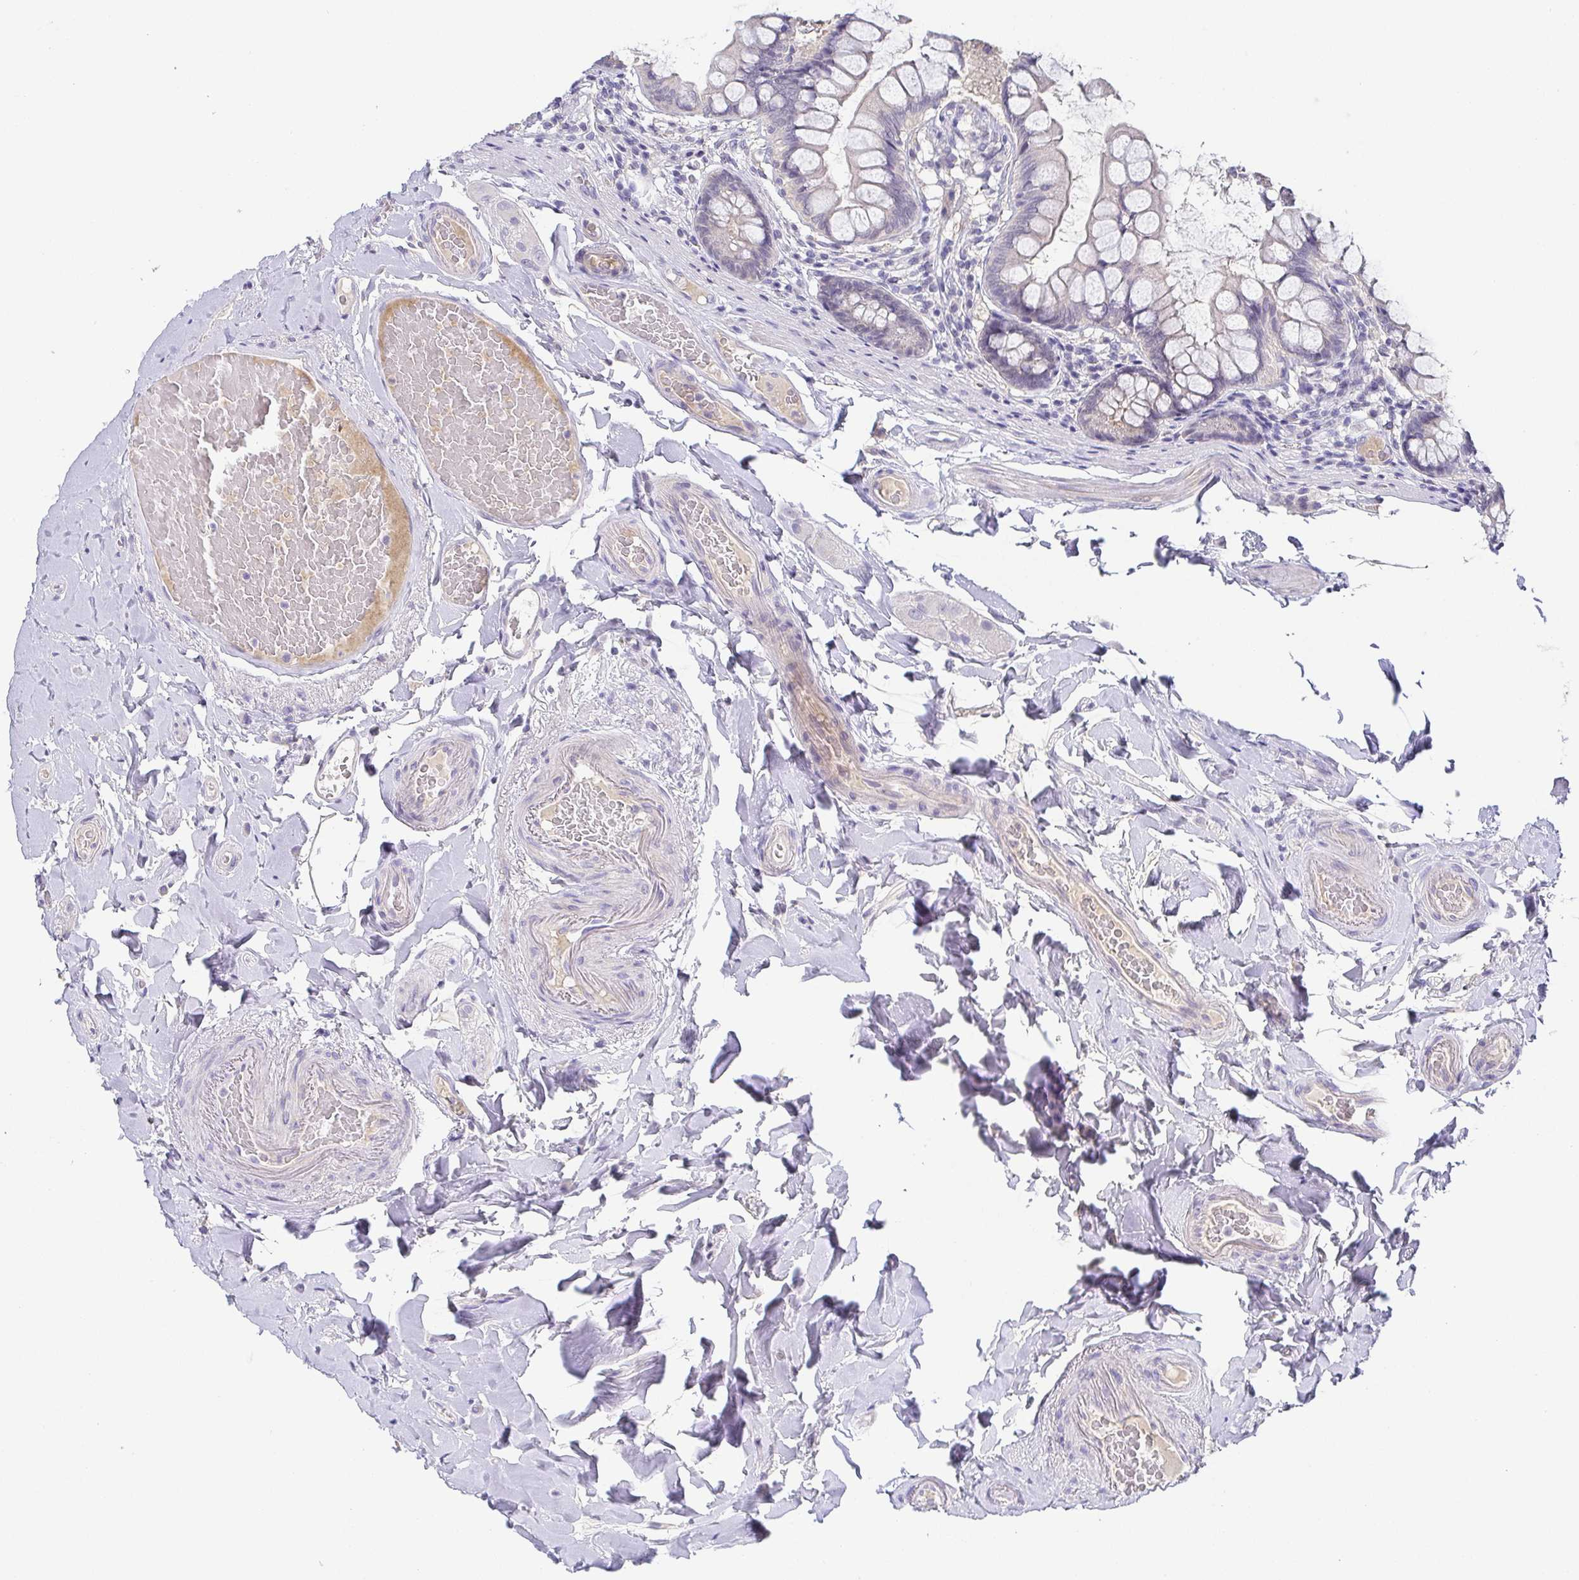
{"staining": {"intensity": "negative", "quantity": "none", "location": "none"}, "tissue": "small intestine", "cell_type": "Glandular cells", "image_type": "normal", "snomed": [{"axis": "morphology", "description": "Normal tissue, NOS"}, {"axis": "topography", "description": "Small intestine"}], "caption": "Immunohistochemistry micrograph of benign small intestine: small intestine stained with DAB (3,3'-diaminobenzidine) shows no significant protein positivity in glandular cells.", "gene": "RNASE7", "patient": {"sex": "male", "age": 70}}